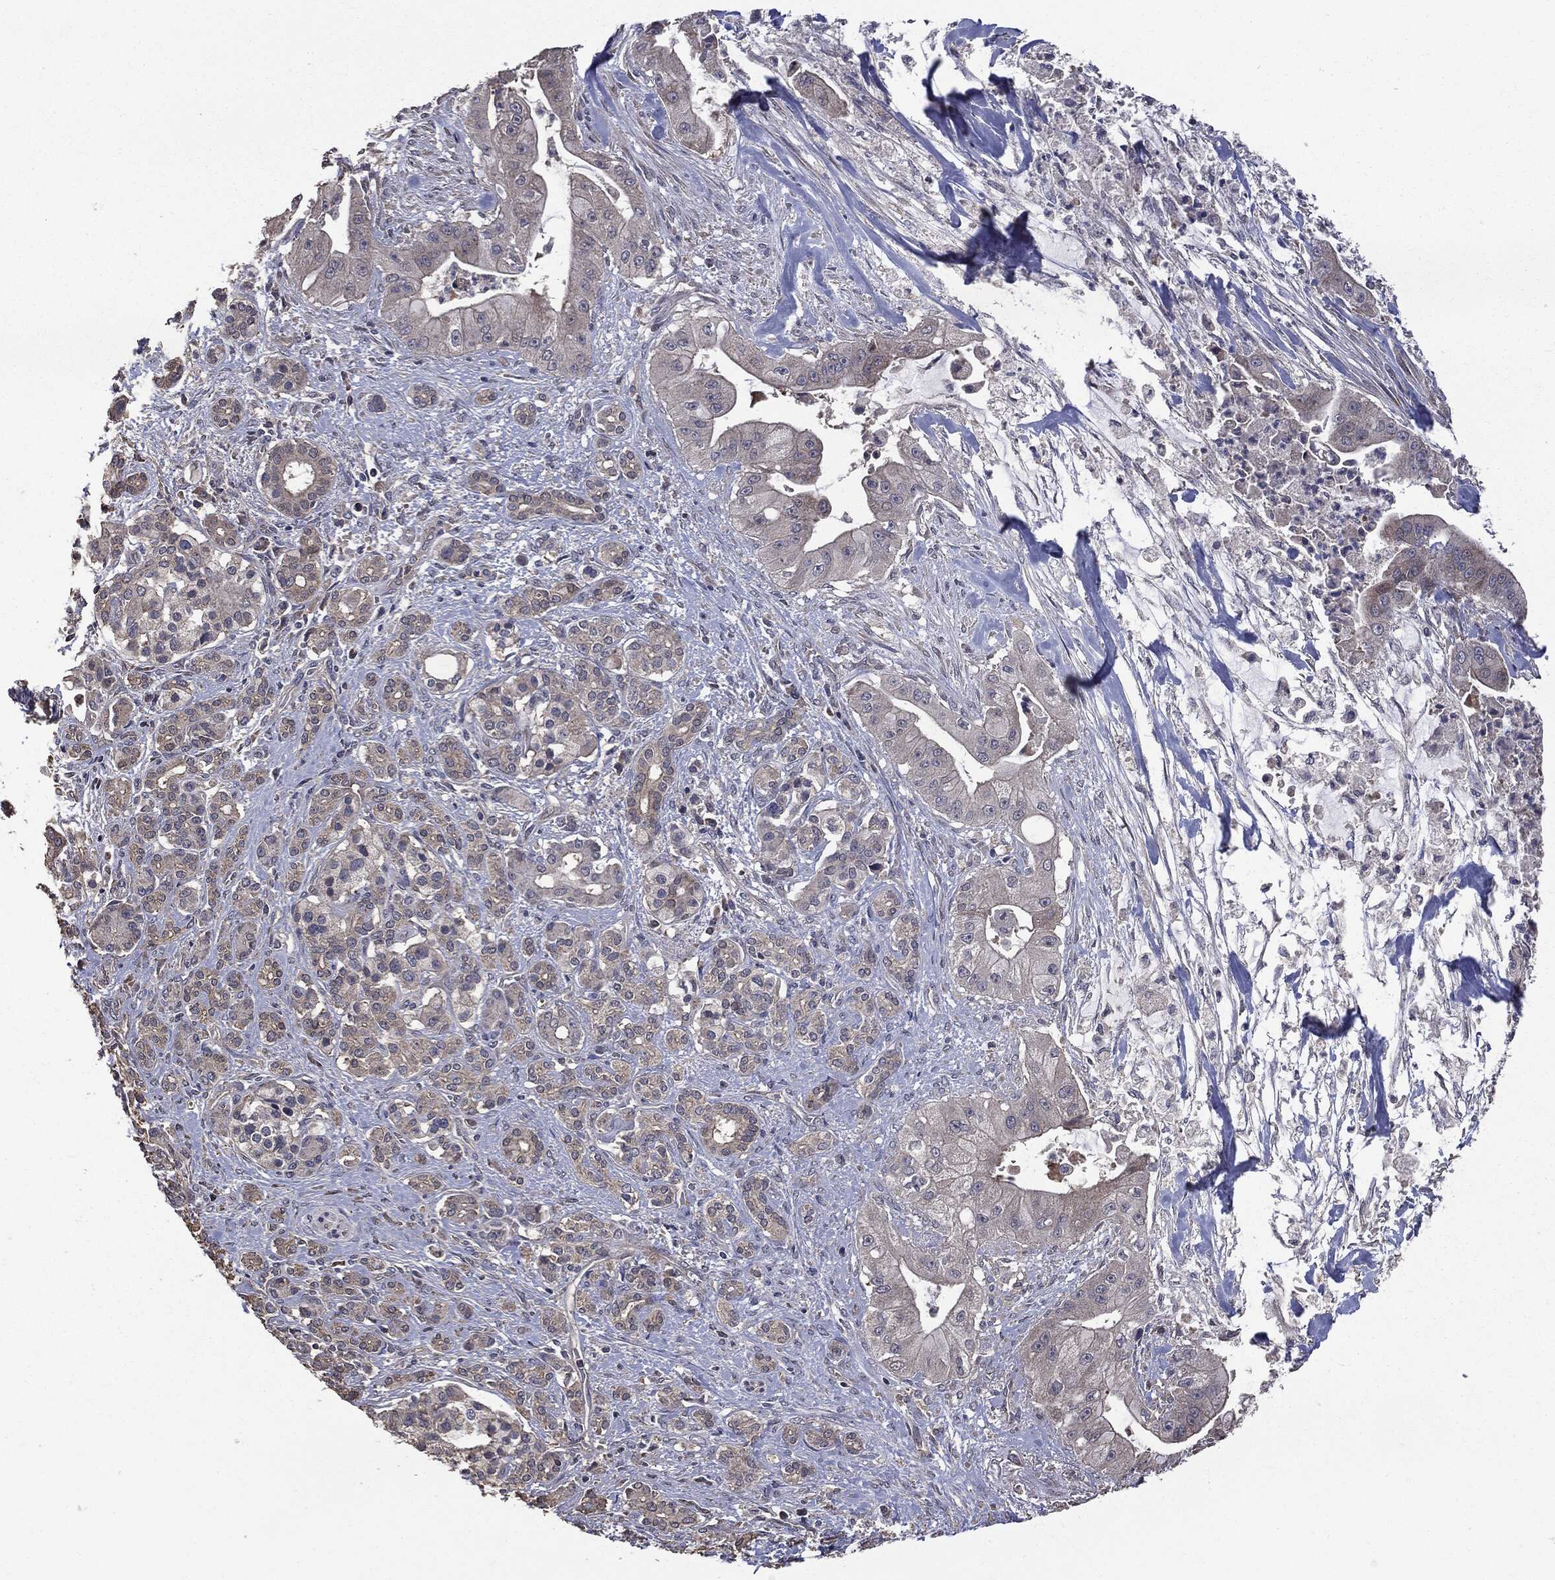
{"staining": {"intensity": "weak", "quantity": "<25%", "location": "cytoplasmic/membranous"}, "tissue": "pancreatic cancer", "cell_type": "Tumor cells", "image_type": "cancer", "snomed": [{"axis": "morphology", "description": "Normal tissue, NOS"}, {"axis": "morphology", "description": "Inflammation, NOS"}, {"axis": "morphology", "description": "Adenocarcinoma, NOS"}, {"axis": "topography", "description": "Pancreas"}], "caption": "This is an IHC micrograph of pancreatic cancer (adenocarcinoma). There is no expression in tumor cells.", "gene": "MTOR", "patient": {"sex": "male", "age": 57}}